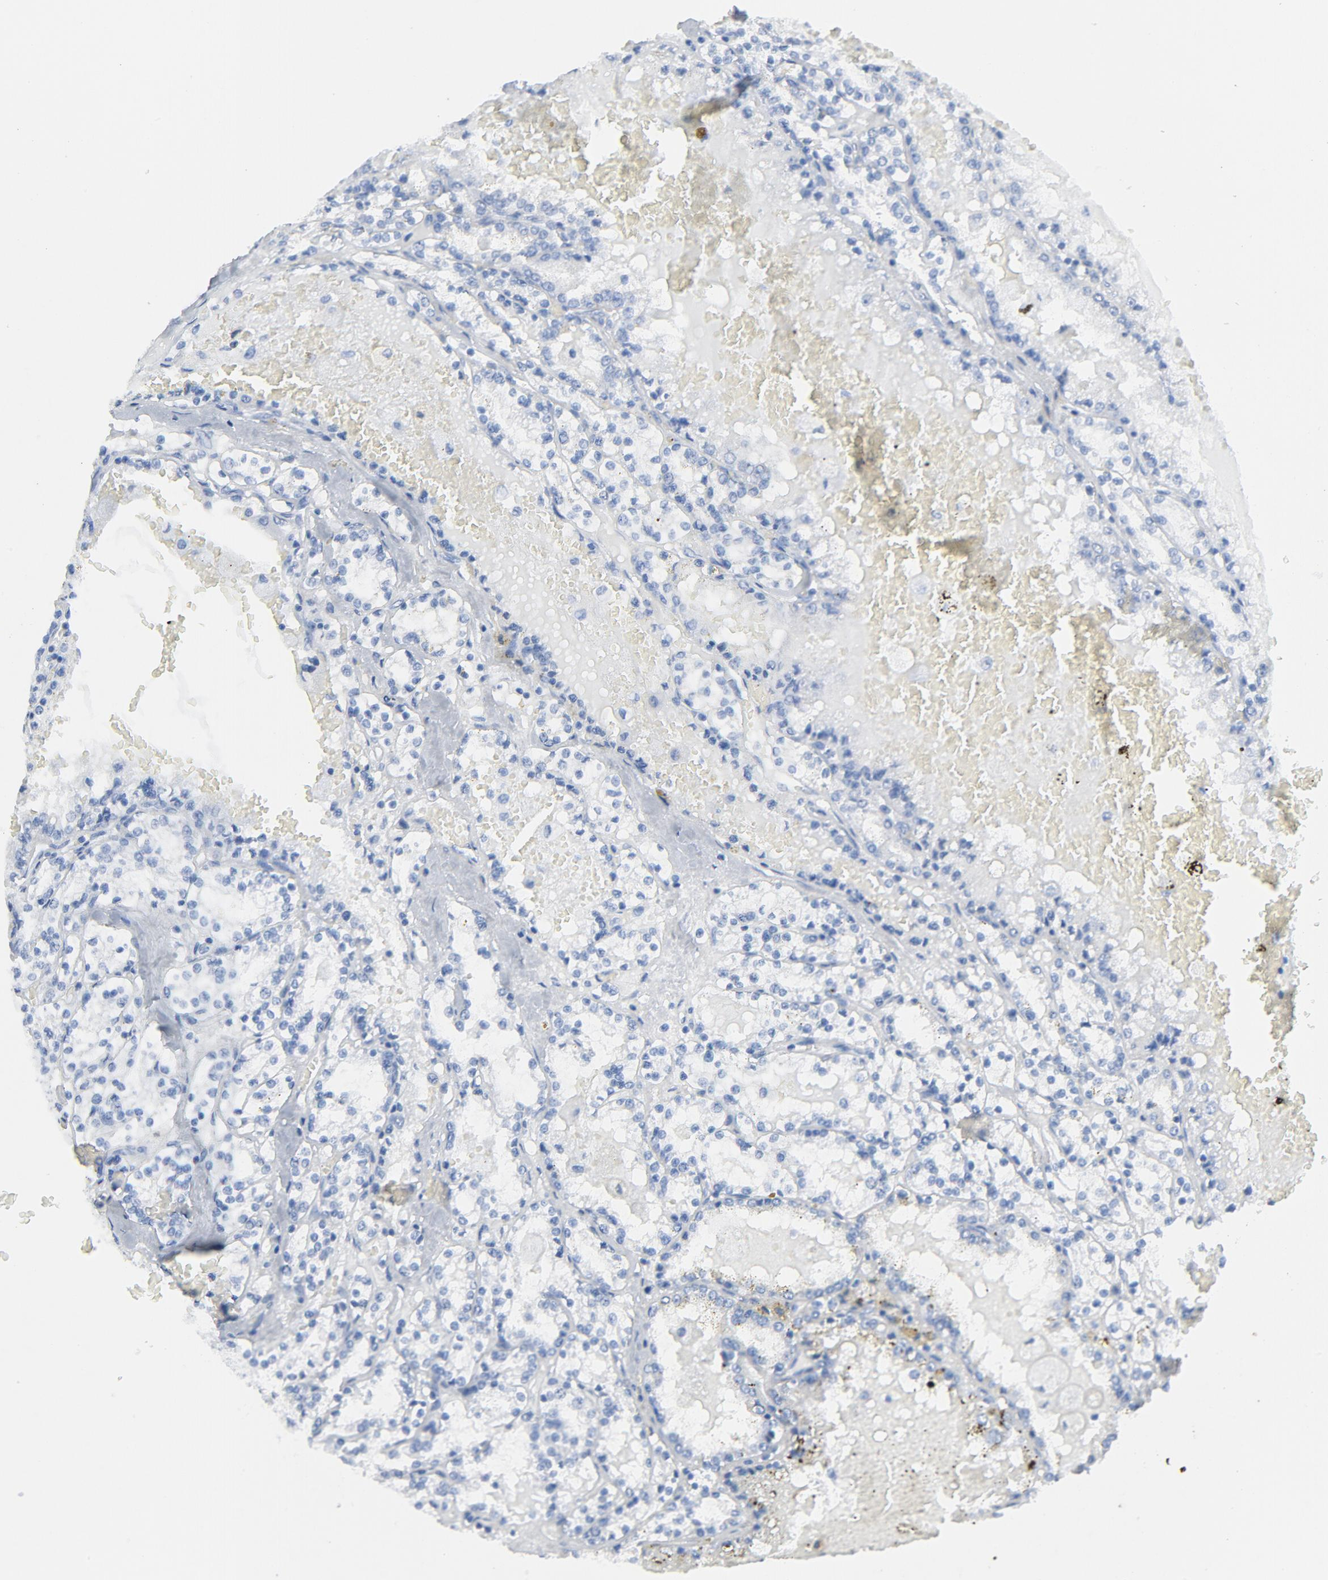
{"staining": {"intensity": "negative", "quantity": "none", "location": "none"}, "tissue": "renal cancer", "cell_type": "Tumor cells", "image_type": "cancer", "snomed": [{"axis": "morphology", "description": "Adenocarcinoma, NOS"}, {"axis": "topography", "description": "Kidney"}], "caption": "Micrograph shows no significant protein positivity in tumor cells of renal cancer (adenocarcinoma). The staining was performed using DAB (3,3'-diaminobenzidine) to visualize the protein expression in brown, while the nuclei were stained in blue with hematoxylin (Magnification: 20x).", "gene": "C14orf119", "patient": {"sex": "female", "age": 56}}